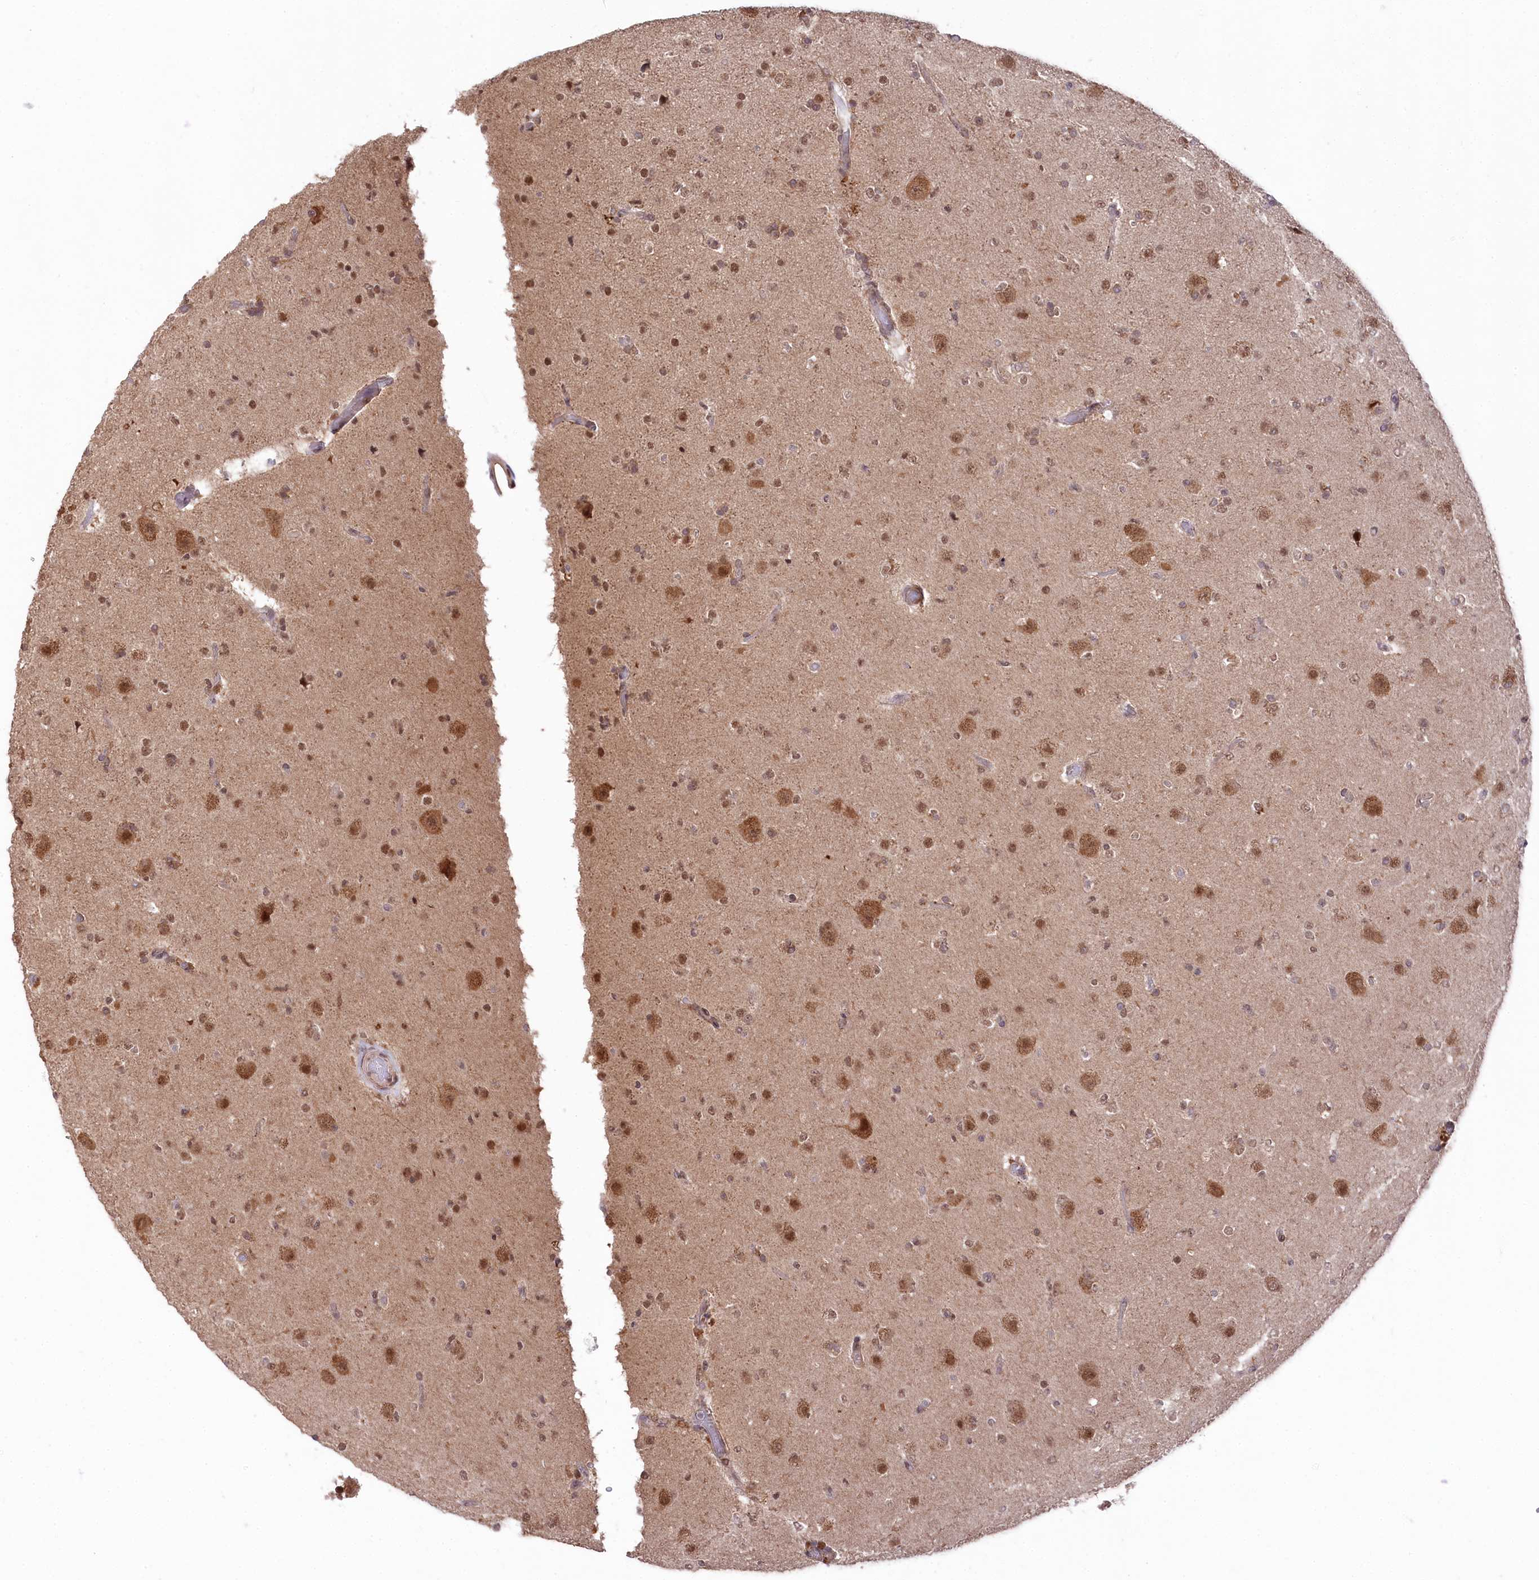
{"staining": {"intensity": "moderate", "quantity": ">75%", "location": "nuclear"}, "tissue": "glioma", "cell_type": "Tumor cells", "image_type": "cancer", "snomed": [{"axis": "morphology", "description": "Glioma, malignant, Low grade"}, {"axis": "topography", "description": "Brain"}], "caption": "Immunohistochemistry image of neoplastic tissue: malignant glioma (low-grade) stained using immunohistochemistry (IHC) exhibits medium levels of moderate protein expression localized specifically in the nuclear of tumor cells, appearing as a nuclear brown color.", "gene": "CCSER2", "patient": {"sex": "male", "age": 65}}